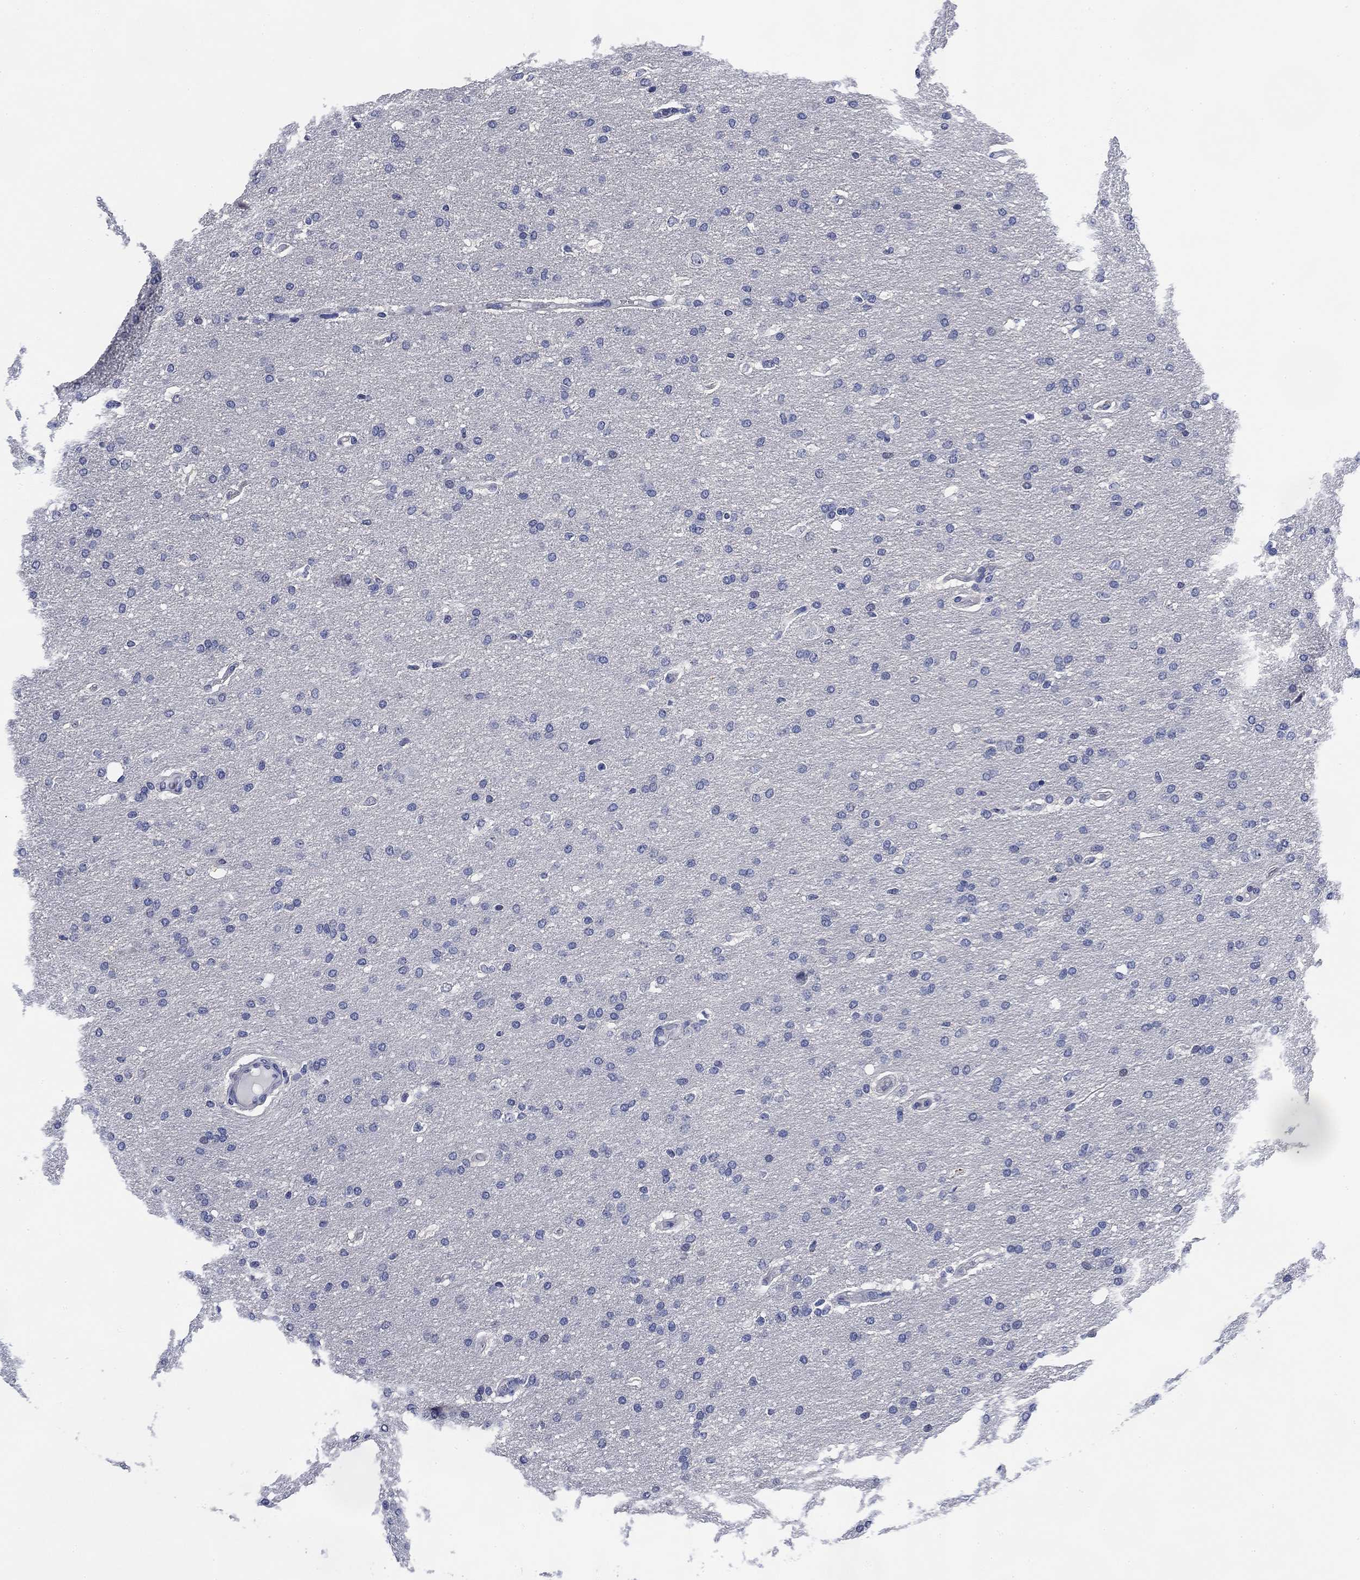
{"staining": {"intensity": "negative", "quantity": "none", "location": "none"}, "tissue": "glioma", "cell_type": "Tumor cells", "image_type": "cancer", "snomed": [{"axis": "morphology", "description": "Glioma, malignant, Low grade"}, {"axis": "topography", "description": "Brain"}], "caption": "Human malignant glioma (low-grade) stained for a protein using immunohistochemistry shows no expression in tumor cells.", "gene": "DAZL", "patient": {"sex": "female", "age": 37}}